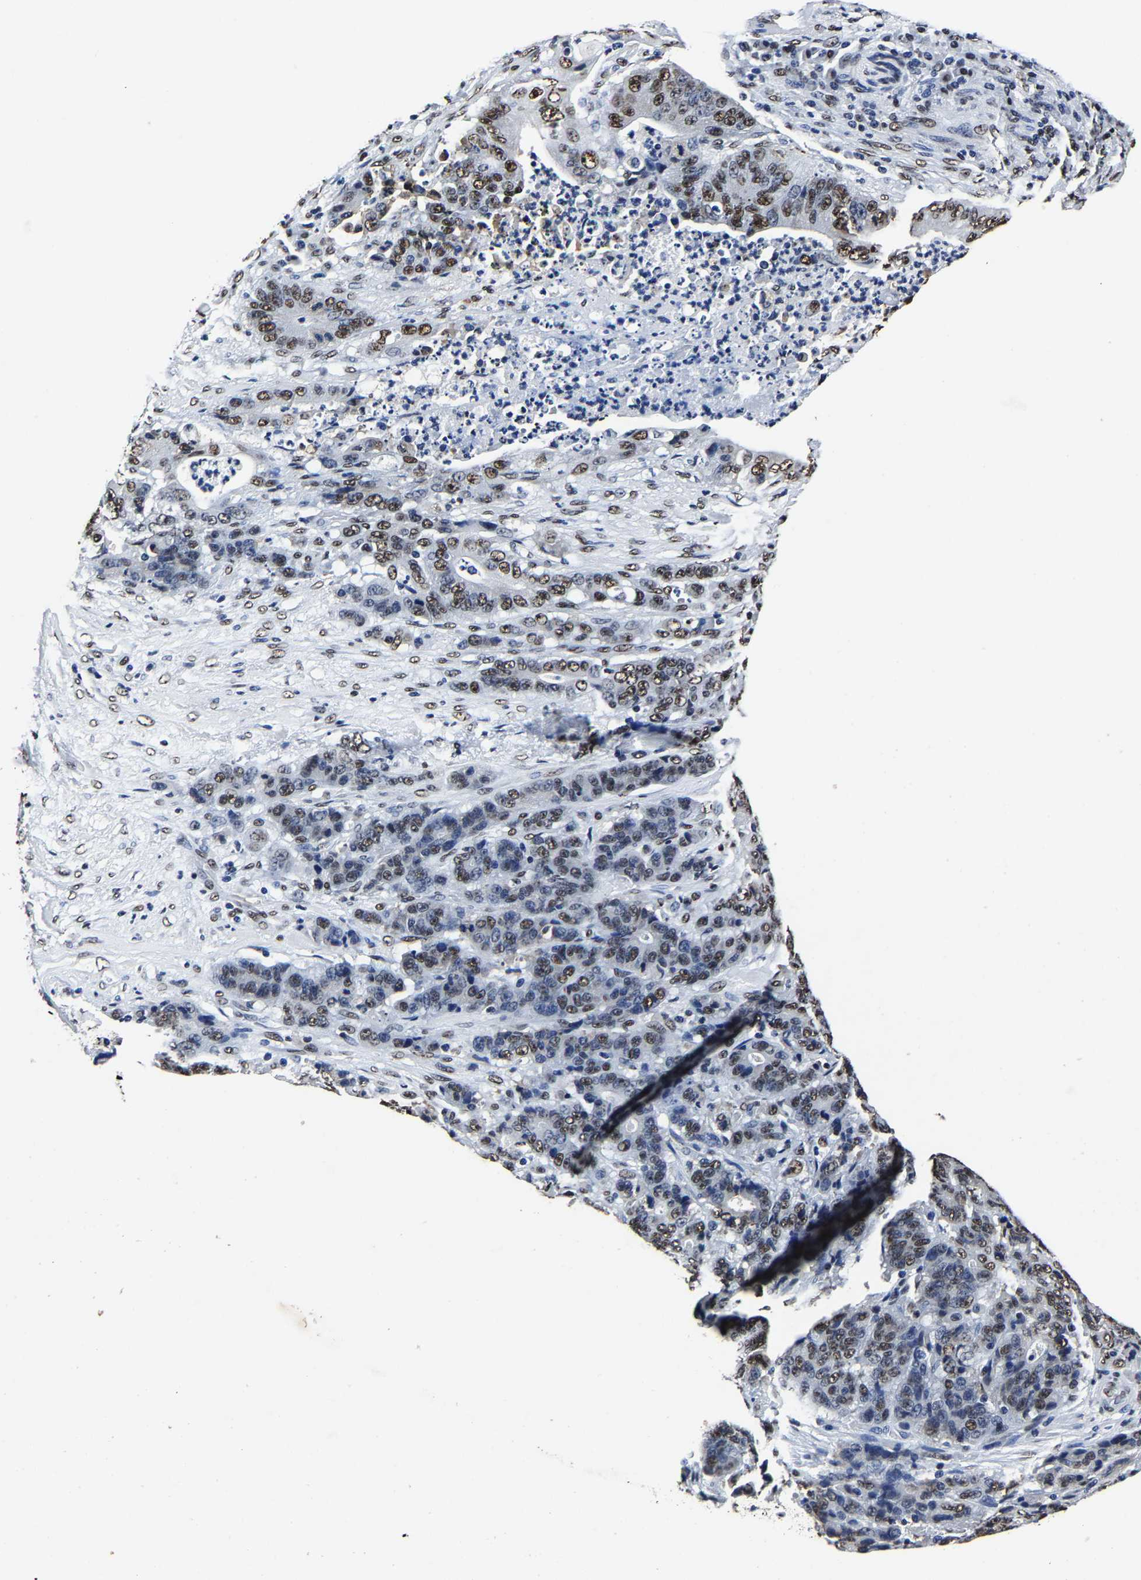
{"staining": {"intensity": "moderate", "quantity": "25%-75%", "location": "nuclear"}, "tissue": "stomach cancer", "cell_type": "Tumor cells", "image_type": "cancer", "snomed": [{"axis": "morphology", "description": "Adenocarcinoma, NOS"}, {"axis": "topography", "description": "Stomach"}], "caption": "Adenocarcinoma (stomach) stained with a protein marker shows moderate staining in tumor cells.", "gene": "RBM45", "patient": {"sex": "female", "age": 73}}